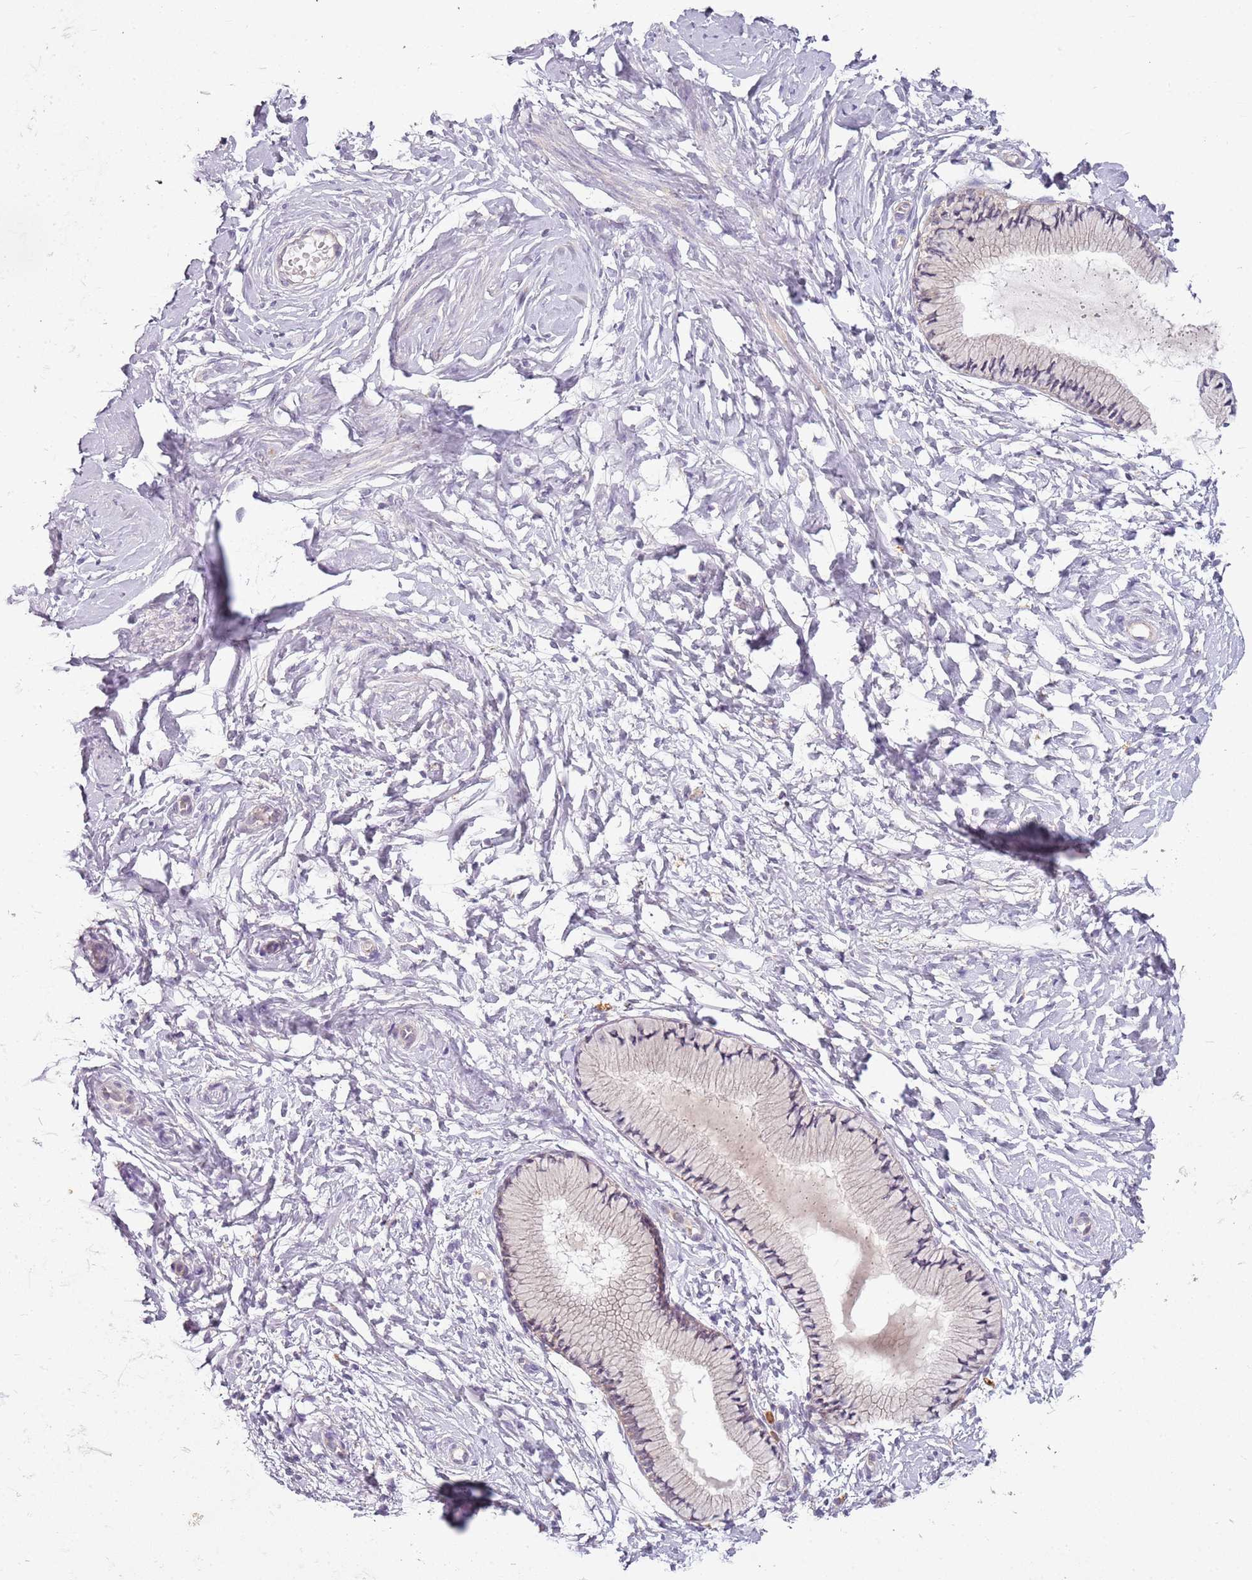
{"staining": {"intensity": "moderate", "quantity": "25%-75%", "location": "cytoplasmic/membranous"}, "tissue": "cervix", "cell_type": "Glandular cells", "image_type": "normal", "snomed": [{"axis": "morphology", "description": "Normal tissue, NOS"}, {"axis": "topography", "description": "Cervix"}], "caption": "Moderate cytoplasmic/membranous expression is present in approximately 25%-75% of glandular cells in normal cervix.", "gene": "RPS28", "patient": {"sex": "female", "age": 33}}